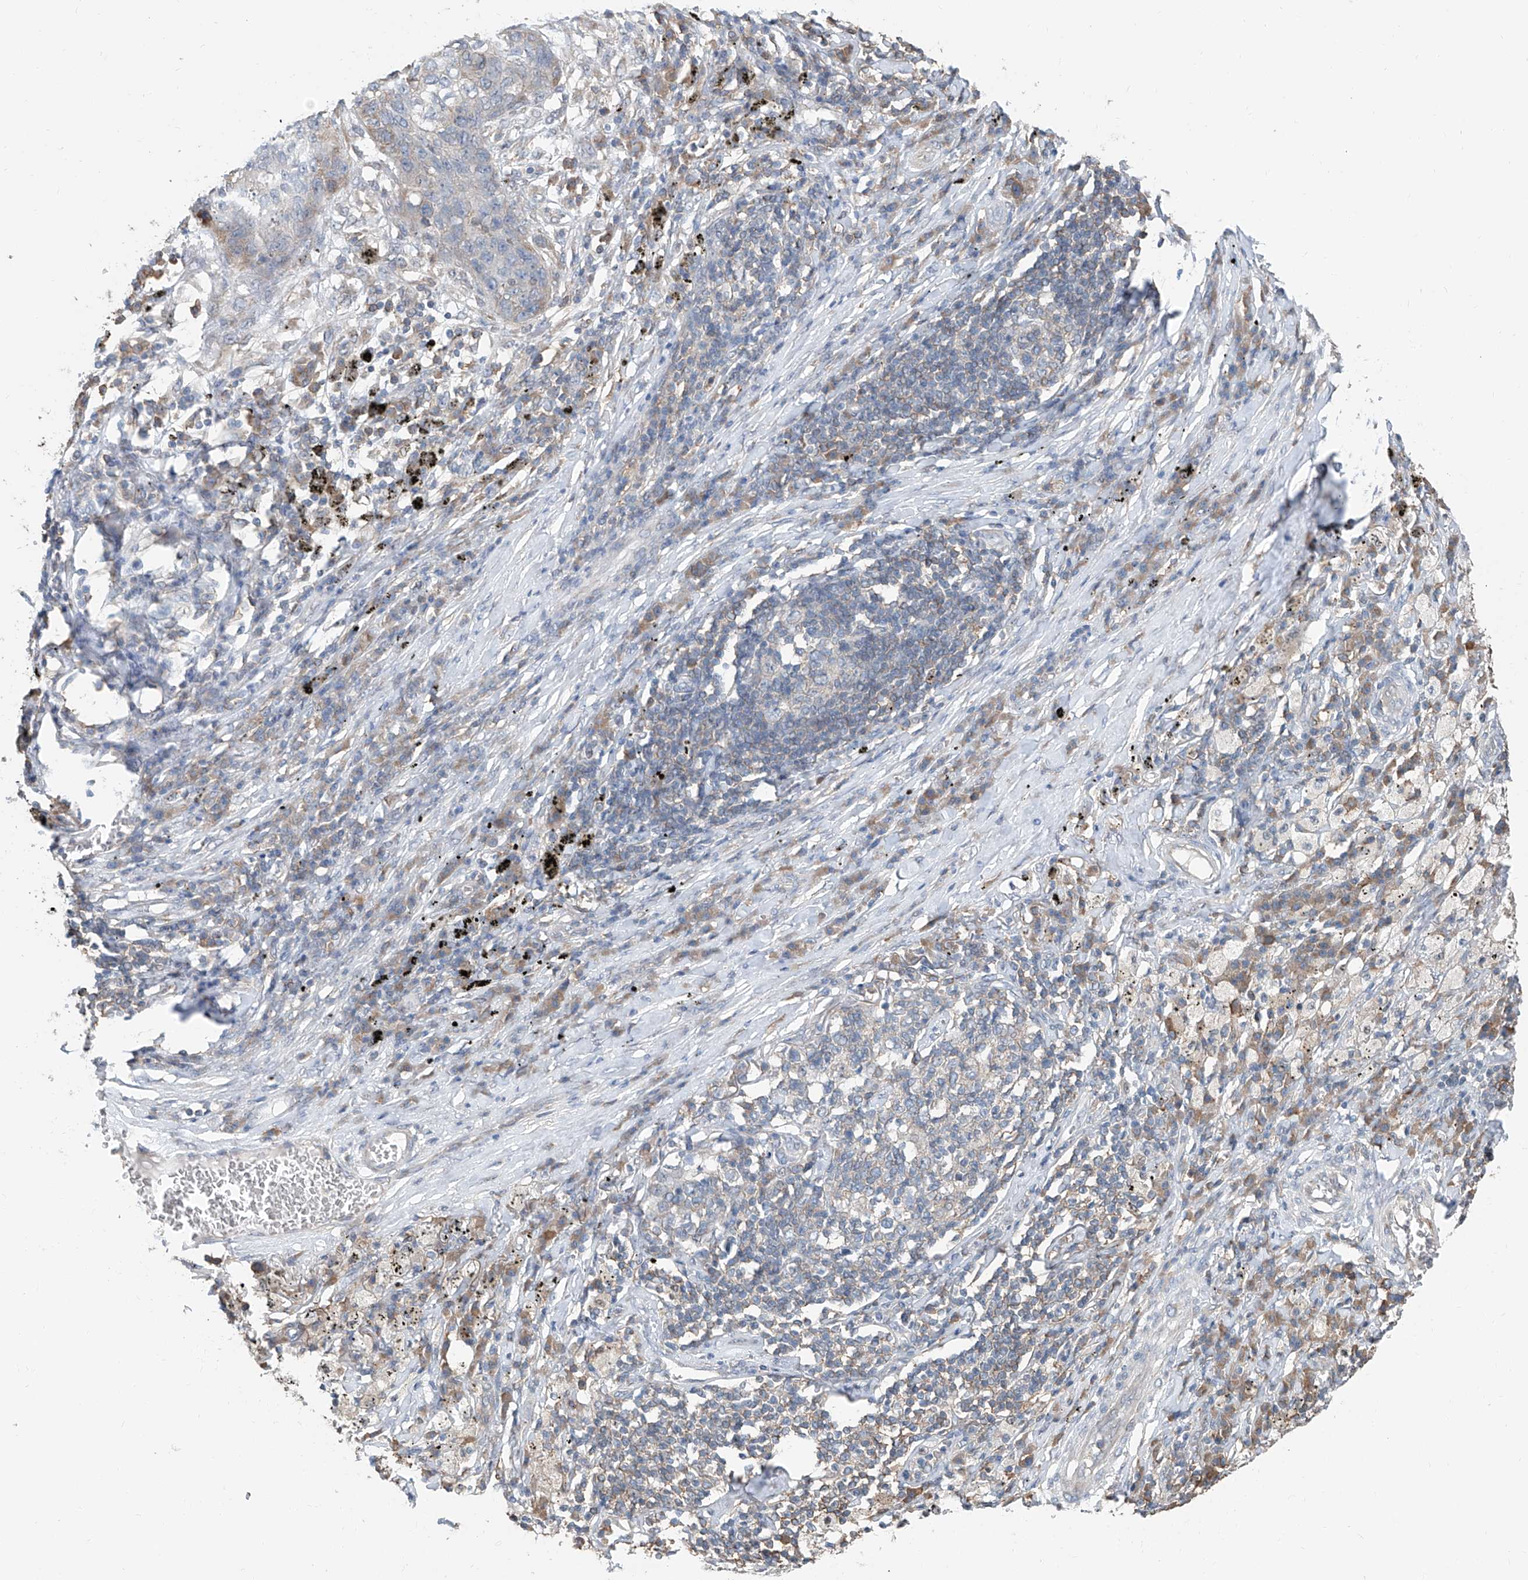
{"staining": {"intensity": "weak", "quantity": "<25%", "location": "cytoplasmic/membranous"}, "tissue": "lung cancer", "cell_type": "Tumor cells", "image_type": "cancer", "snomed": [{"axis": "morphology", "description": "Squamous cell carcinoma, NOS"}, {"axis": "topography", "description": "Lung"}], "caption": "Immunohistochemistry of lung squamous cell carcinoma reveals no staining in tumor cells.", "gene": "KCNK10", "patient": {"sex": "female", "age": 63}}